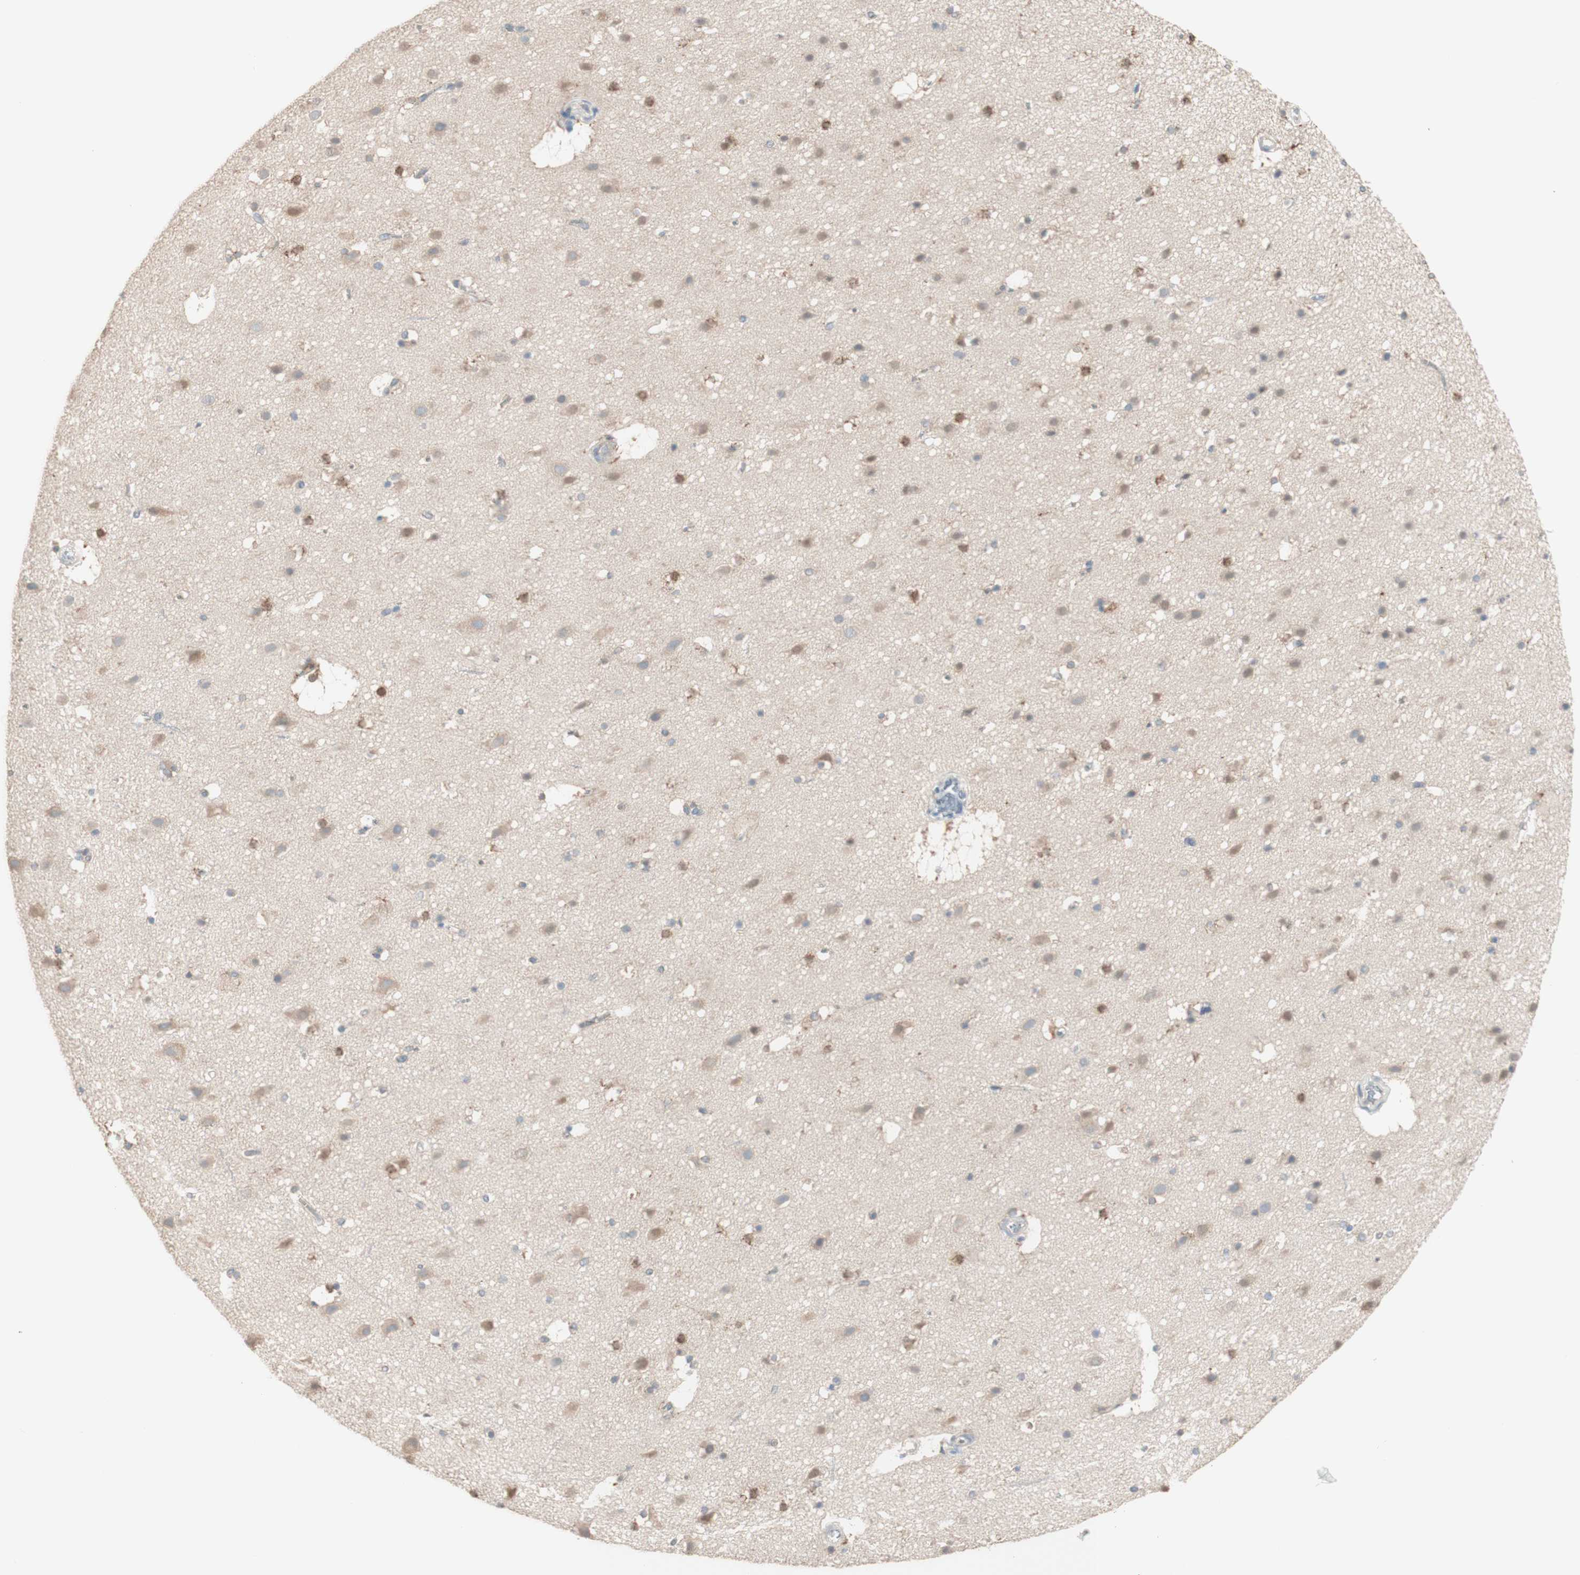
{"staining": {"intensity": "weak", "quantity": "25%-75%", "location": "cytoplasmic/membranous"}, "tissue": "cerebral cortex", "cell_type": "Endothelial cells", "image_type": "normal", "snomed": [{"axis": "morphology", "description": "Normal tissue, NOS"}, {"axis": "topography", "description": "Cerebral cortex"}], "caption": "The image displays staining of unremarkable cerebral cortex, revealing weak cytoplasmic/membranous protein staining (brown color) within endothelial cells.", "gene": "COMT", "patient": {"sex": "male", "age": 45}}